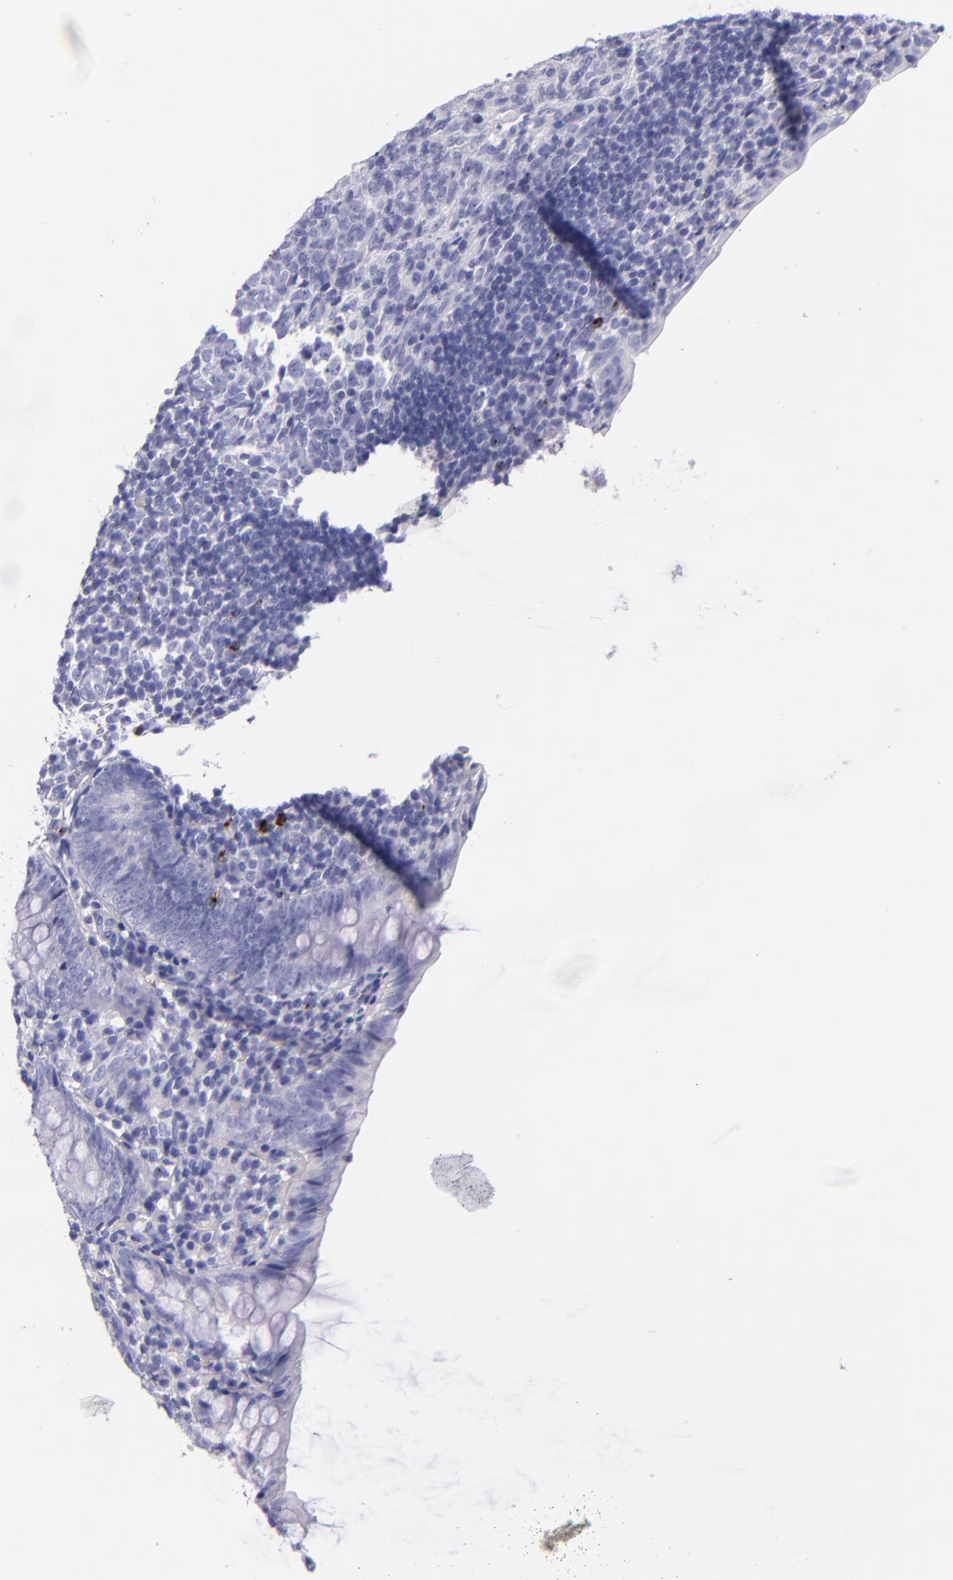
{"staining": {"intensity": "weak", "quantity": "<25%", "location": "cytoplasmic/membranous"}, "tissue": "appendix", "cell_type": "Glandular cells", "image_type": "normal", "snomed": [{"axis": "morphology", "description": "Normal tissue, NOS"}, {"axis": "topography", "description": "Appendix"}], "caption": "A histopathology image of appendix stained for a protein shows no brown staining in glandular cells. (Brightfield microscopy of DAB immunohistochemistry at high magnification).", "gene": "LAG3", "patient": {"sex": "female", "age": 10}}